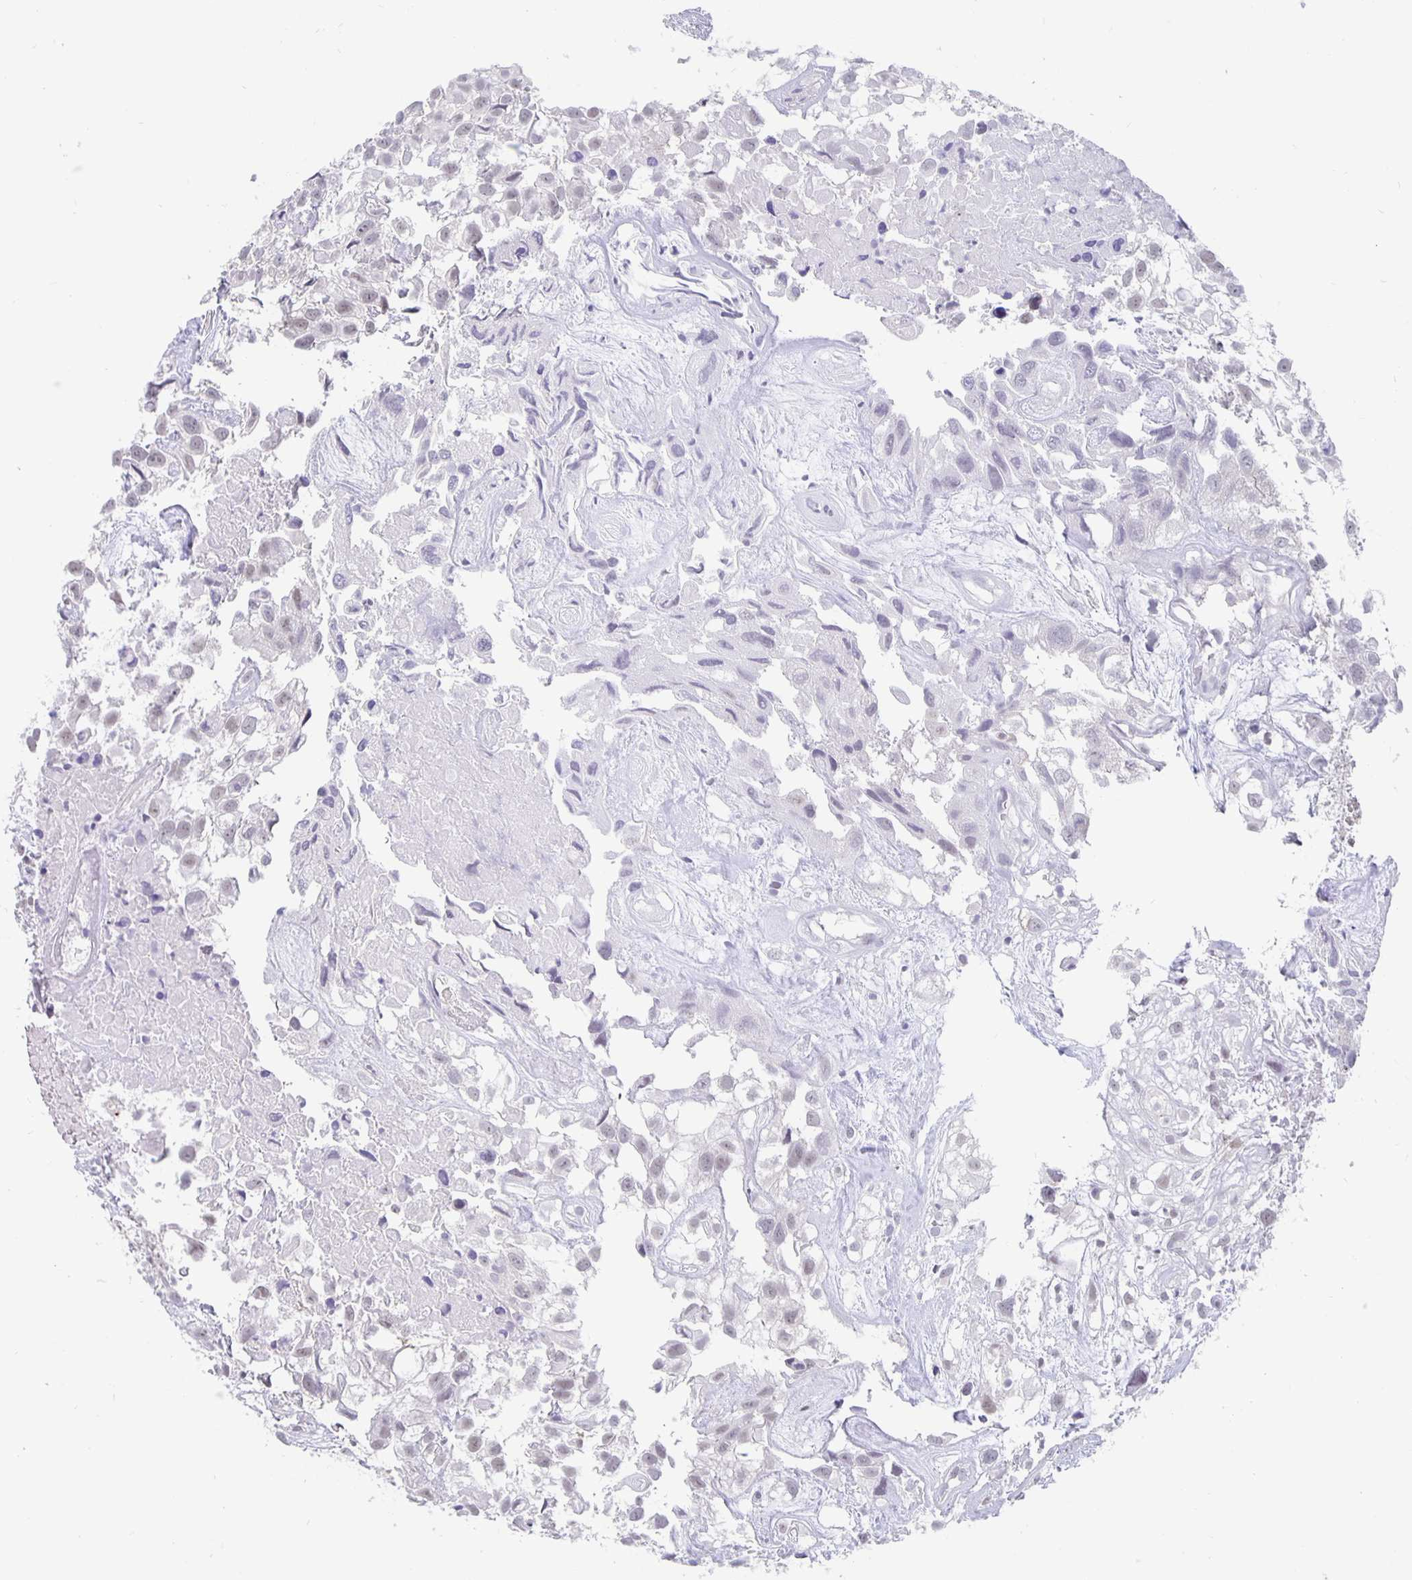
{"staining": {"intensity": "weak", "quantity": "<25%", "location": "nuclear"}, "tissue": "urothelial cancer", "cell_type": "Tumor cells", "image_type": "cancer", "snomed": [{"axis": "morphology", "description": "Urothelial carcinoma, High grade"}, {"axis": "topography", "description": "Urinary bladder"}], "caption": "This is an immunohistochemistry (IHC) histopathology image of high-grade urothelial carcinoma. There is no positivity in tumor cells.", "gene": "ZNF691", "patient": {"sex": "male", "age": 56}}